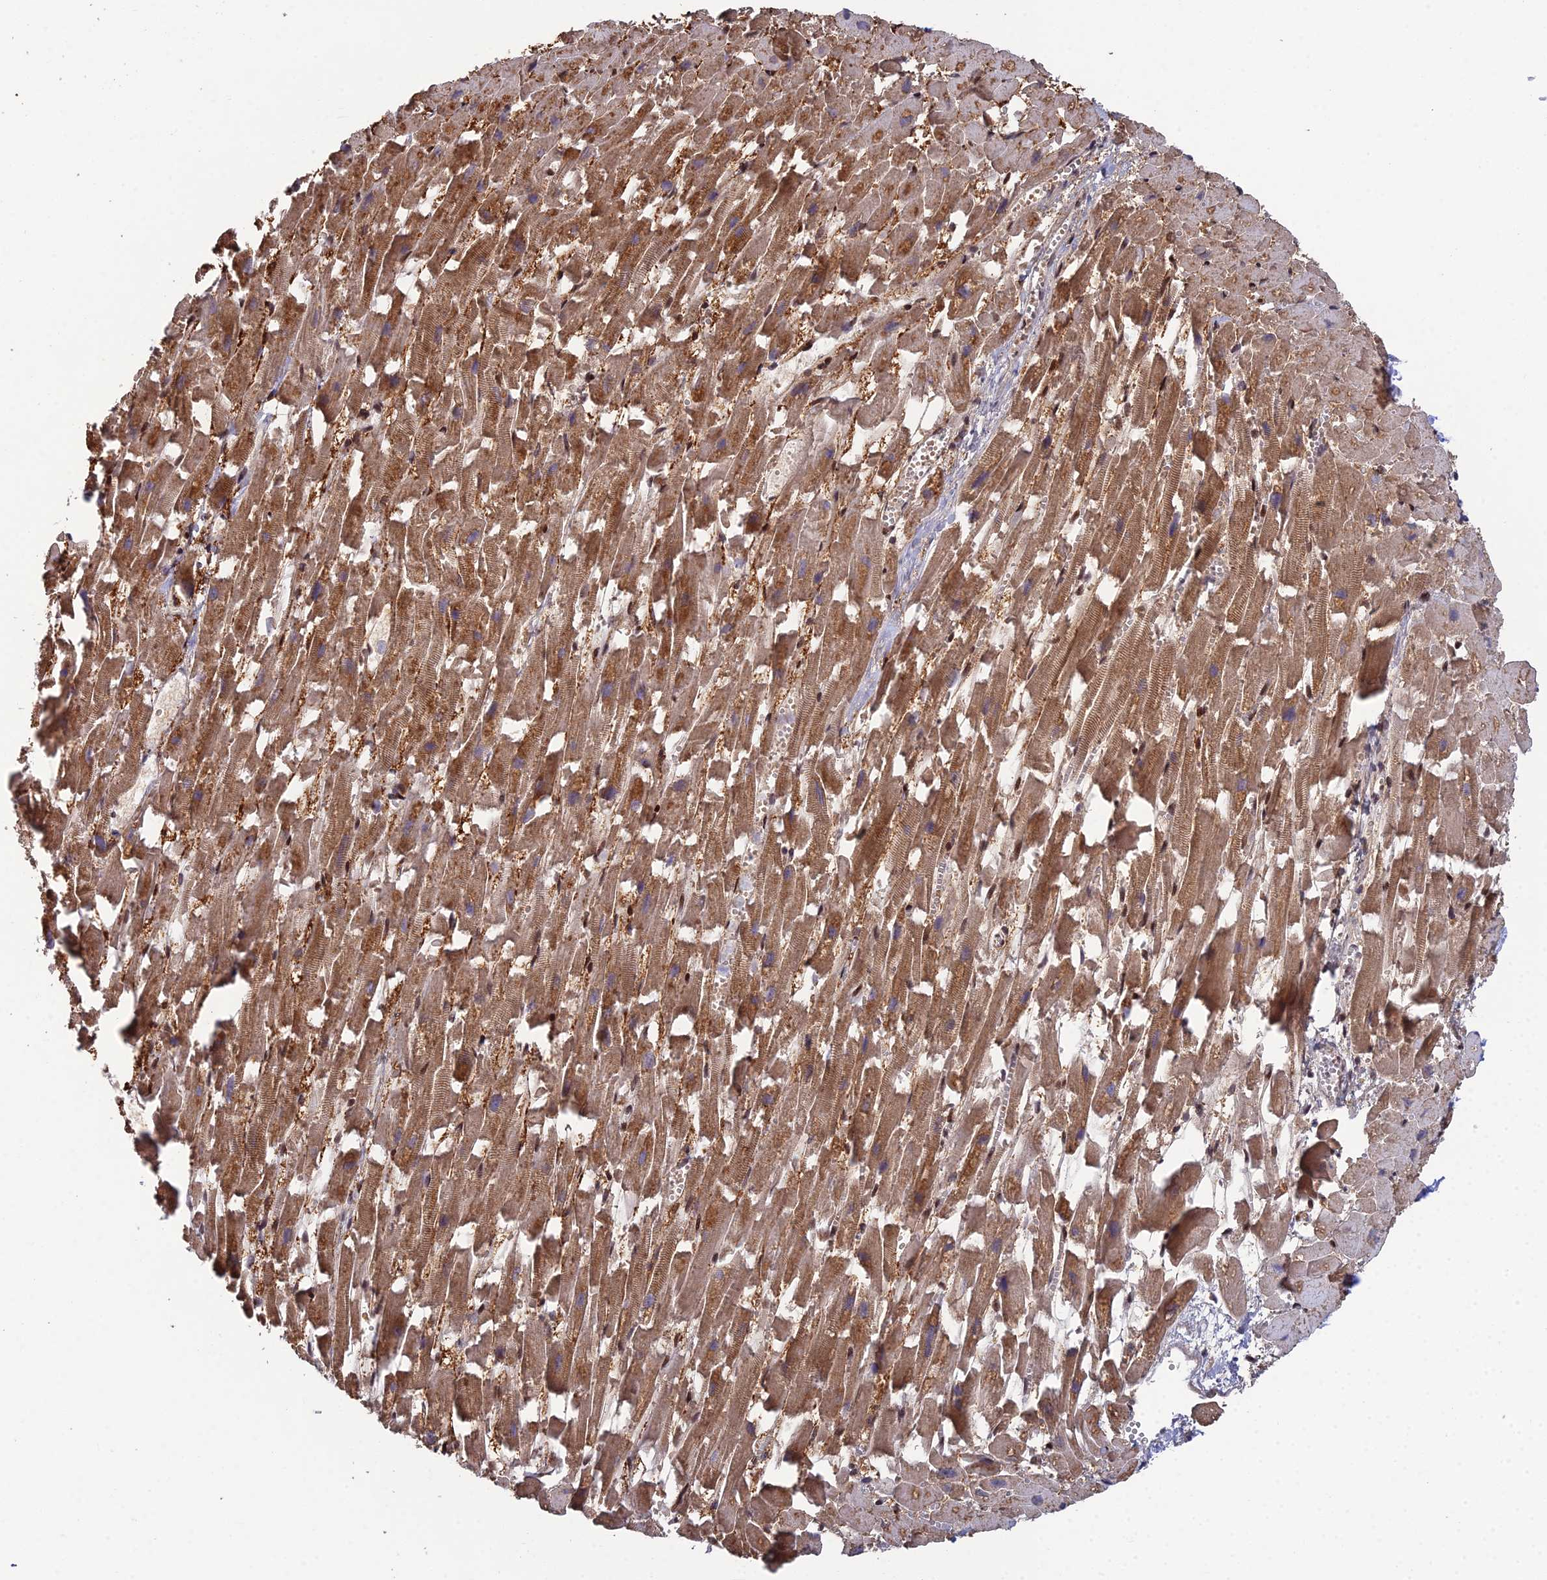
{"staining": {"intensity": "moderate", "quantity": ">75%", "location": "cytoplasmic/membranous"}, "tissue": "heart muscle", "cell_type": "Cardiomyocytes", "image_type": "normal", "snomed": [{"axis": "morphology", "description": "Normal tissue, NOS"}, {"axis": "topography", "description": "Heart"}], "caption": "Human heart muscle stained for a protein (brown) displays moderate cytoplasmic/membranous positive expression in approximately >75% of cardiomyocytes.", "gene": "ELOA2", "patient": {"sex": "female", "age": 64}}